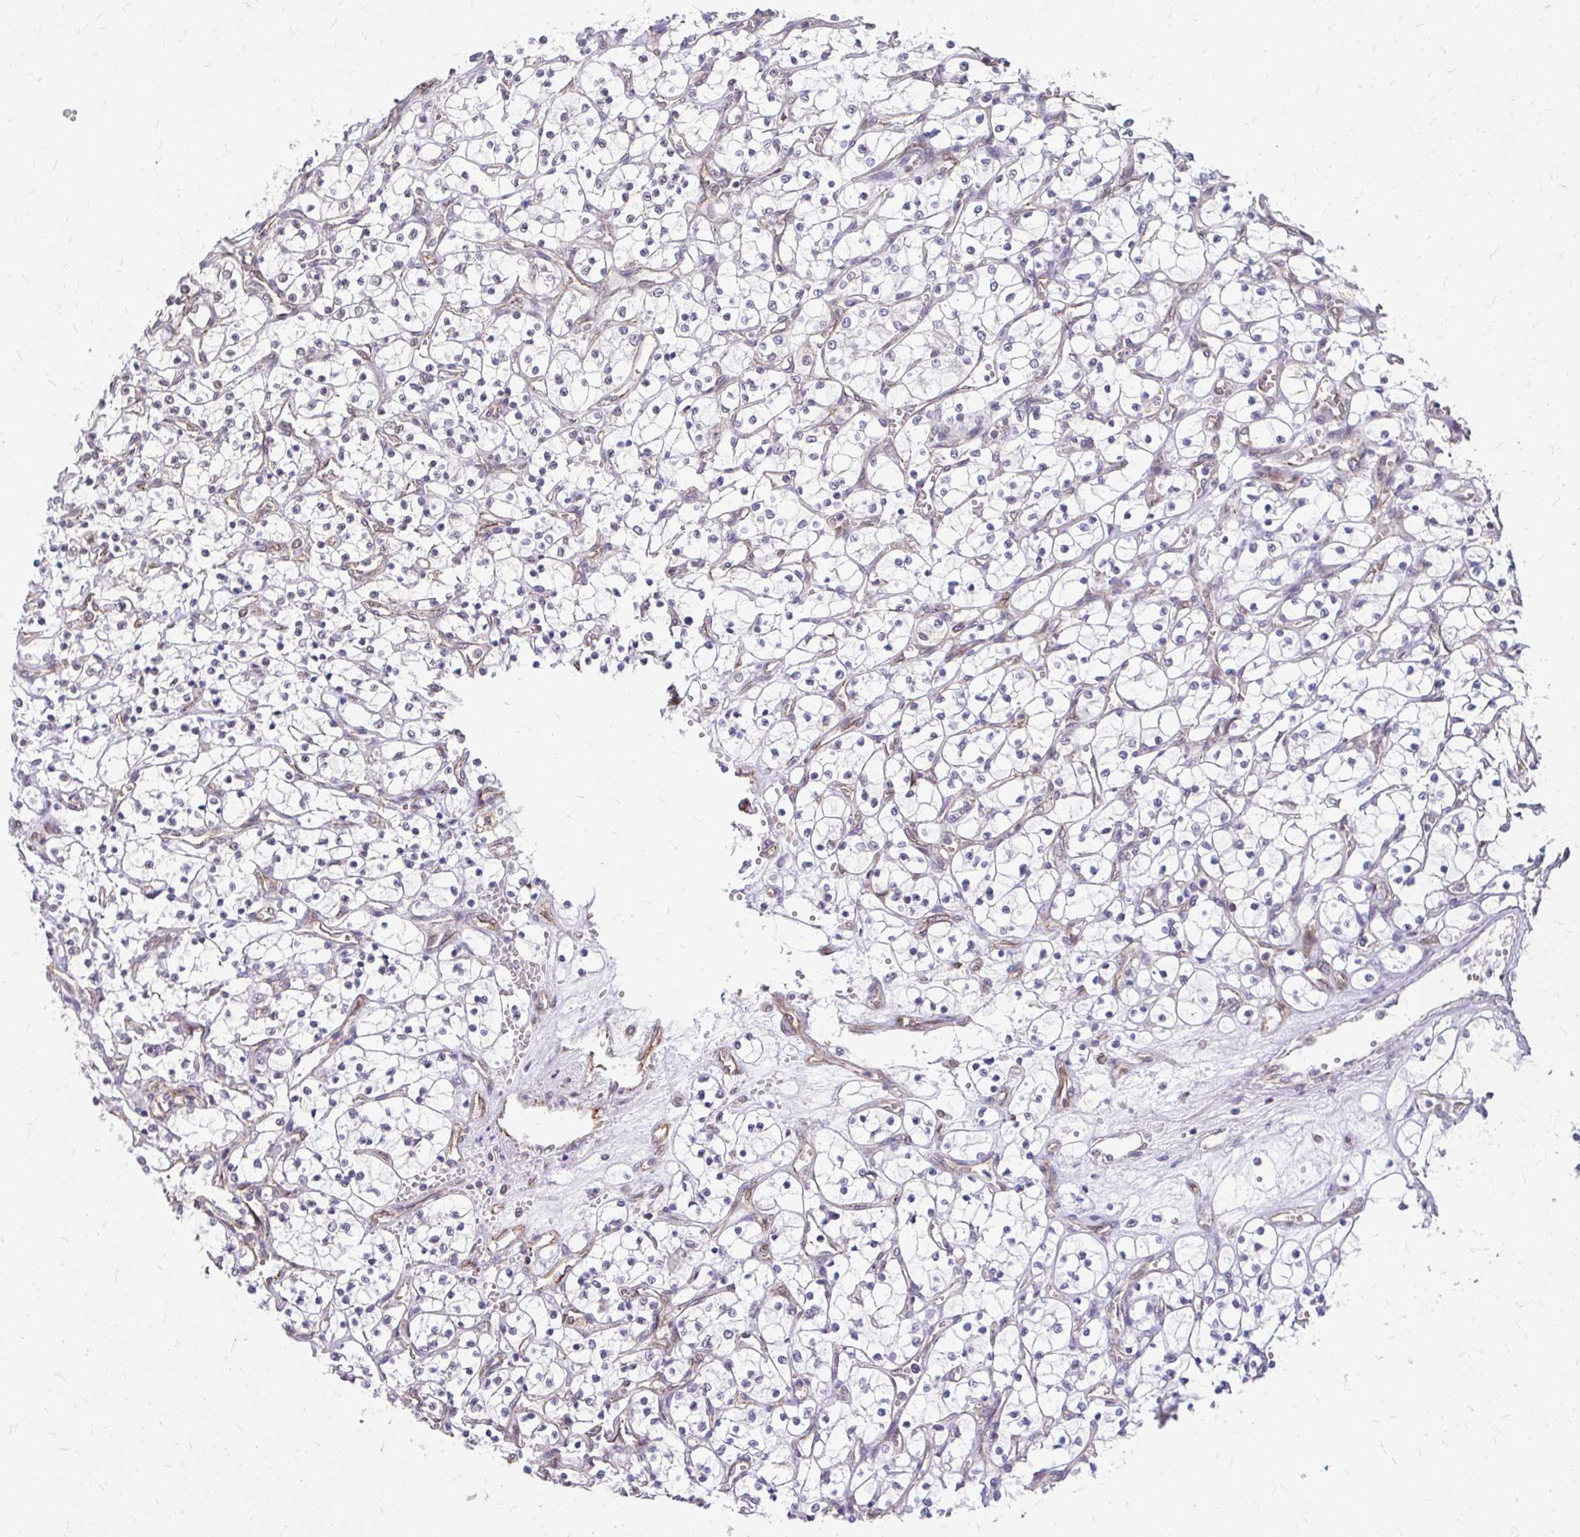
{"staining": {"intensity": "negative", "quantity": "none", "location": "none"}, "tissue": "renal cancer", "cell_type": "Tumor cells", "image_type": "cancer", "snomed": [{"axis": "morphology", "description": "Adenocarcinoma, NOS"}, {"axis": "topography", "description": "Kidney"}], "caption": "This histopathology image is of adenocarcinoma (renal) stained with immunohistochemistry to label a protein in brown with the nuclei are counter-stained blue. There is no staining in tumor cells.", "gene": "XPO1", "patient": {"sex": "female", "age": 69}}